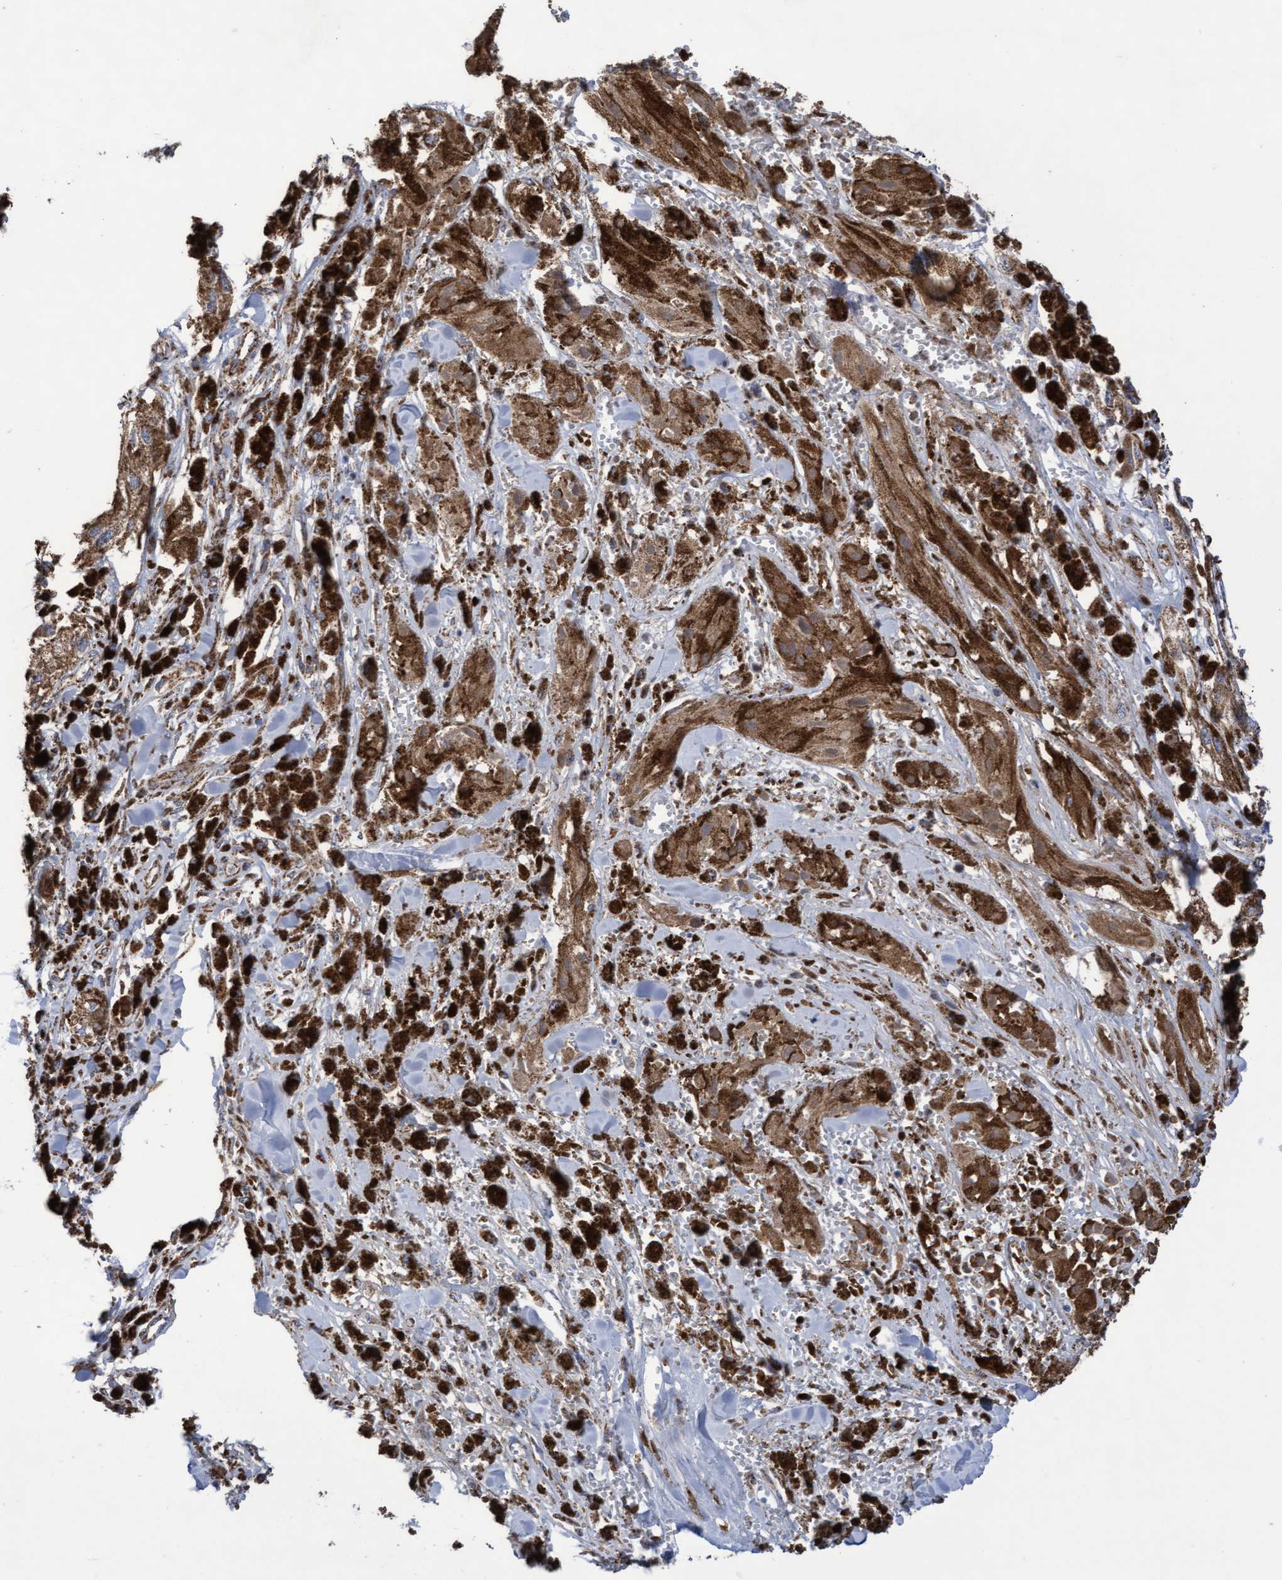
{"staining": {"intensity": "moderate", "quantity": ">75%", "location": "cytoplasmic/membranous"}, "tissue": "melanoma", "cell_type": "Tumor cells", "image_type": "cancer", "snomed": [{"axis": "morphology", "description": "Malignant melanoma, NOS"}, {"axis": "topography", "description": "Skin"}], "caption": "Melanoma stained for a protein (brown) demonstrates moderate cytoplasmic/membranous positive staining in approximately >75% of tumor cells.", "gene": "COBL", "patient": {"sex": "male", "age": 88}}